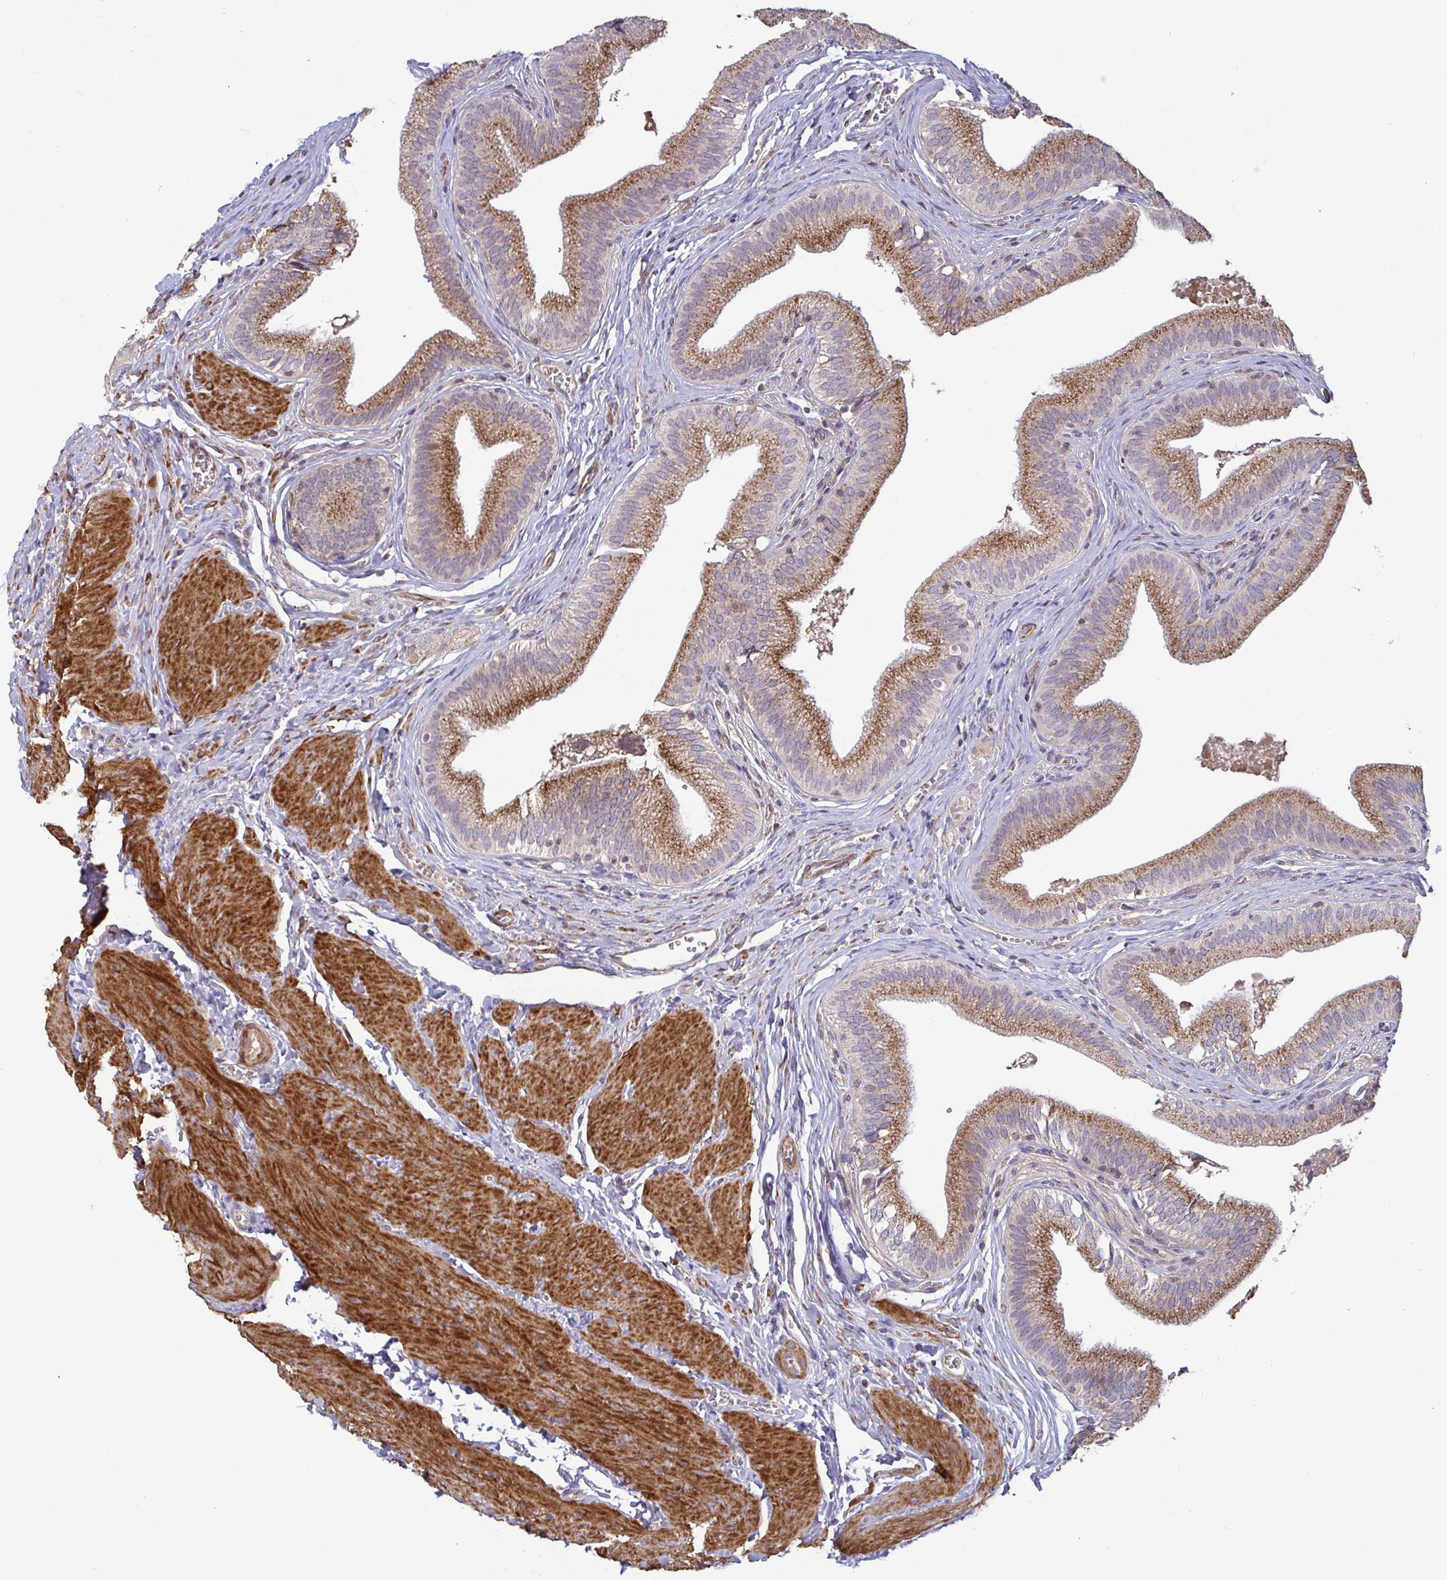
{"staining": {"intensity": "strong", "quantity": ">75%", "location": "cytoplasmic/membranous"}, "tissue": "gallbladder", "cell_type": "Glandular cells", "image_type": "normal", "snomed": [{"axis": "morphology", "description": "Normal tissue, NOS"}, {"axis": "topography", "description": "Gallbladder"}, {"axis": "topography", "description": "Peripheral nerve tissue"}], "caption": "DAB (3,3'-diaminobenzidine) immunohistochemical staining of unremarkable human gallbladder demonstrates strong cytoplasmic/membranous protein expression in about >75% of glandular cells. The protein is stained brown, and the nuclei are stained in blue (DAB IHC with brightfield microscopy, high magnification).", "gene": "SPRY1", "patient": {"sex": "male", "age": 17}}